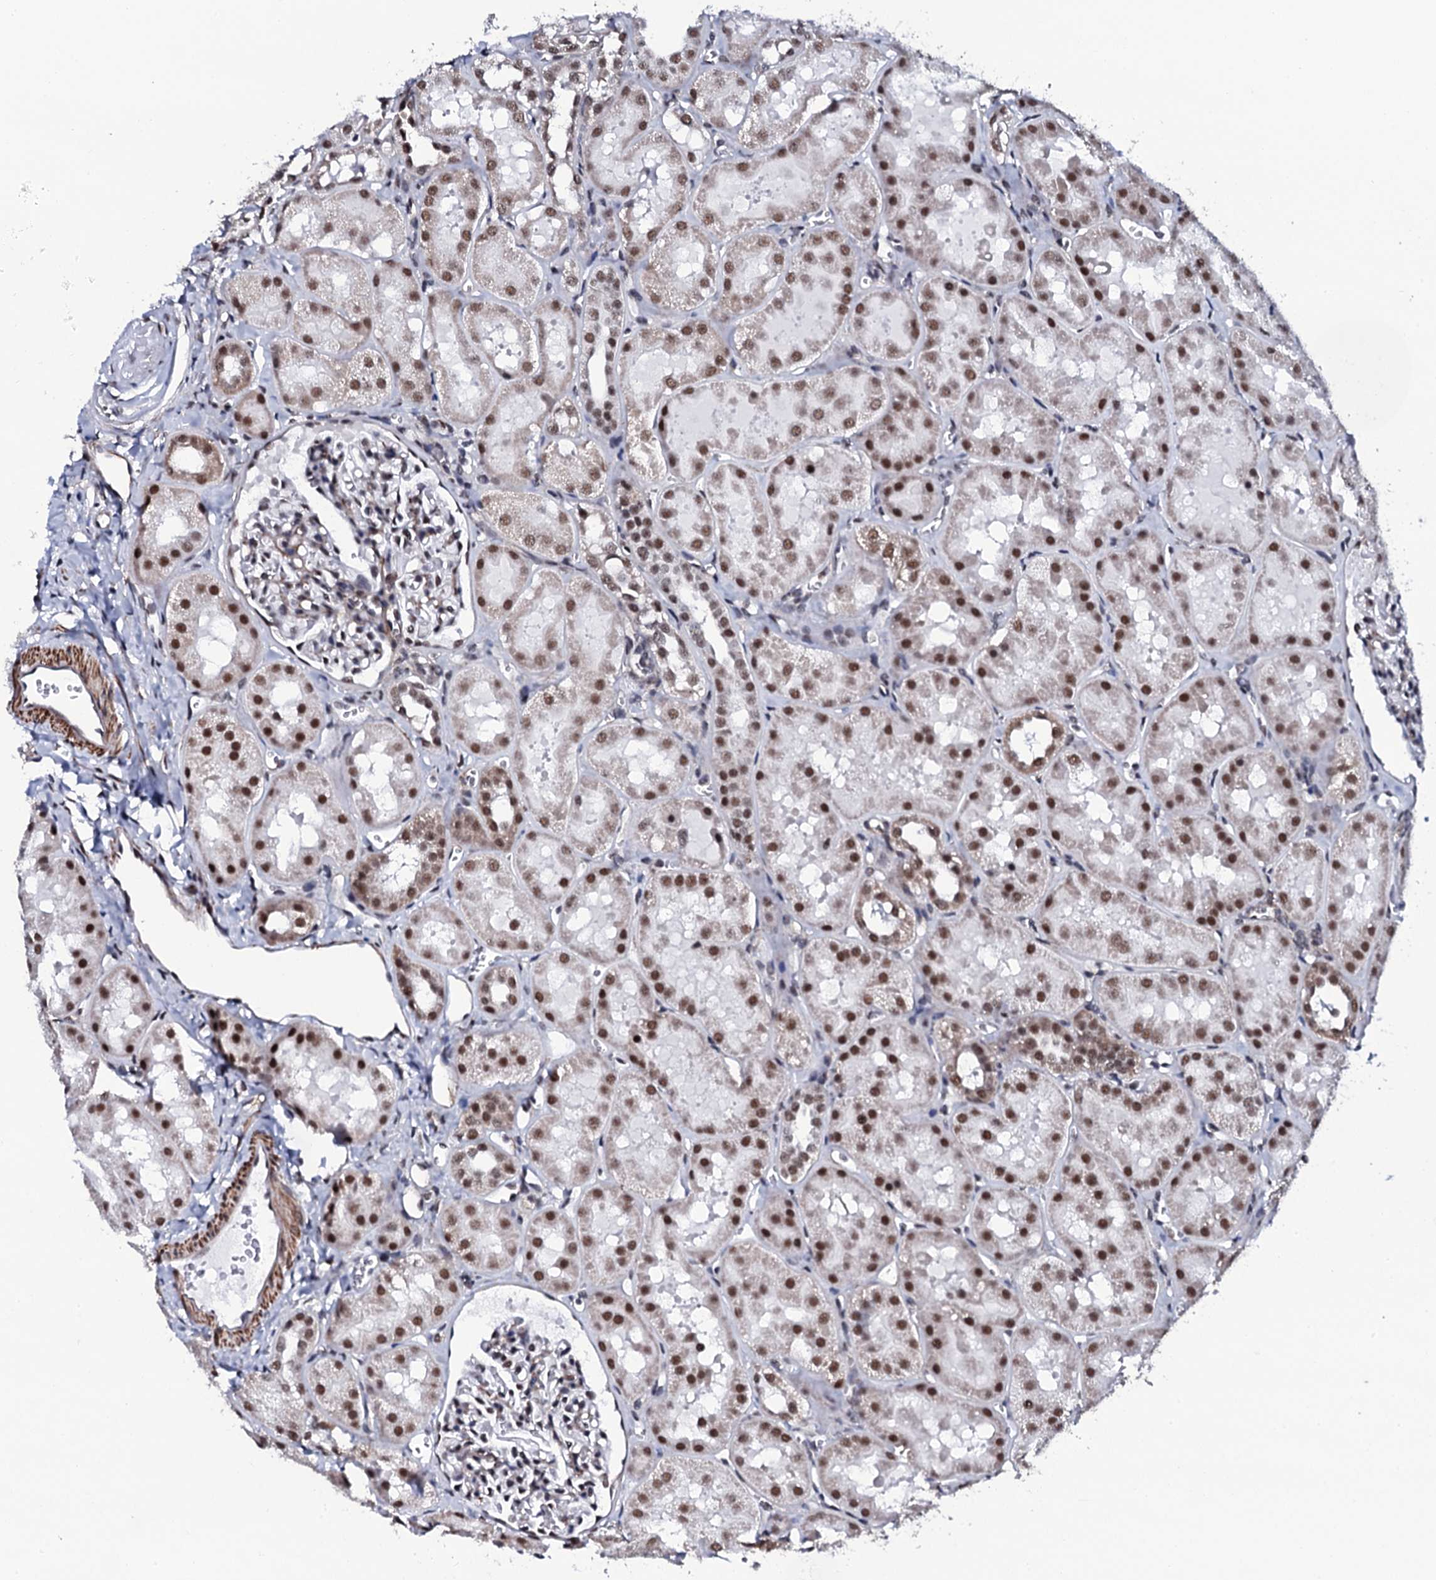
{"staining": {"intensity": "moderate", "quantity": "25%-75%", "location": "nuclear"}, "tissue": "kidney", "cell_type": "Cells in glomeruli", "image_type": "normal", "snomed": [{"axis": "morphology", "description": "Normal tissue, NOS"}, {"axis": "topography", "description": "Kidney"}, {"axis": "topography", "description": "Urinary bladder"}], "caption": "Protein expression analysis of unremarkable kidney displays moderate nuclear staining in approximately 25%-75% of cells in glomeruli.", "gene": "CWC15", "patient": {"sex": "male", "age": 16}}